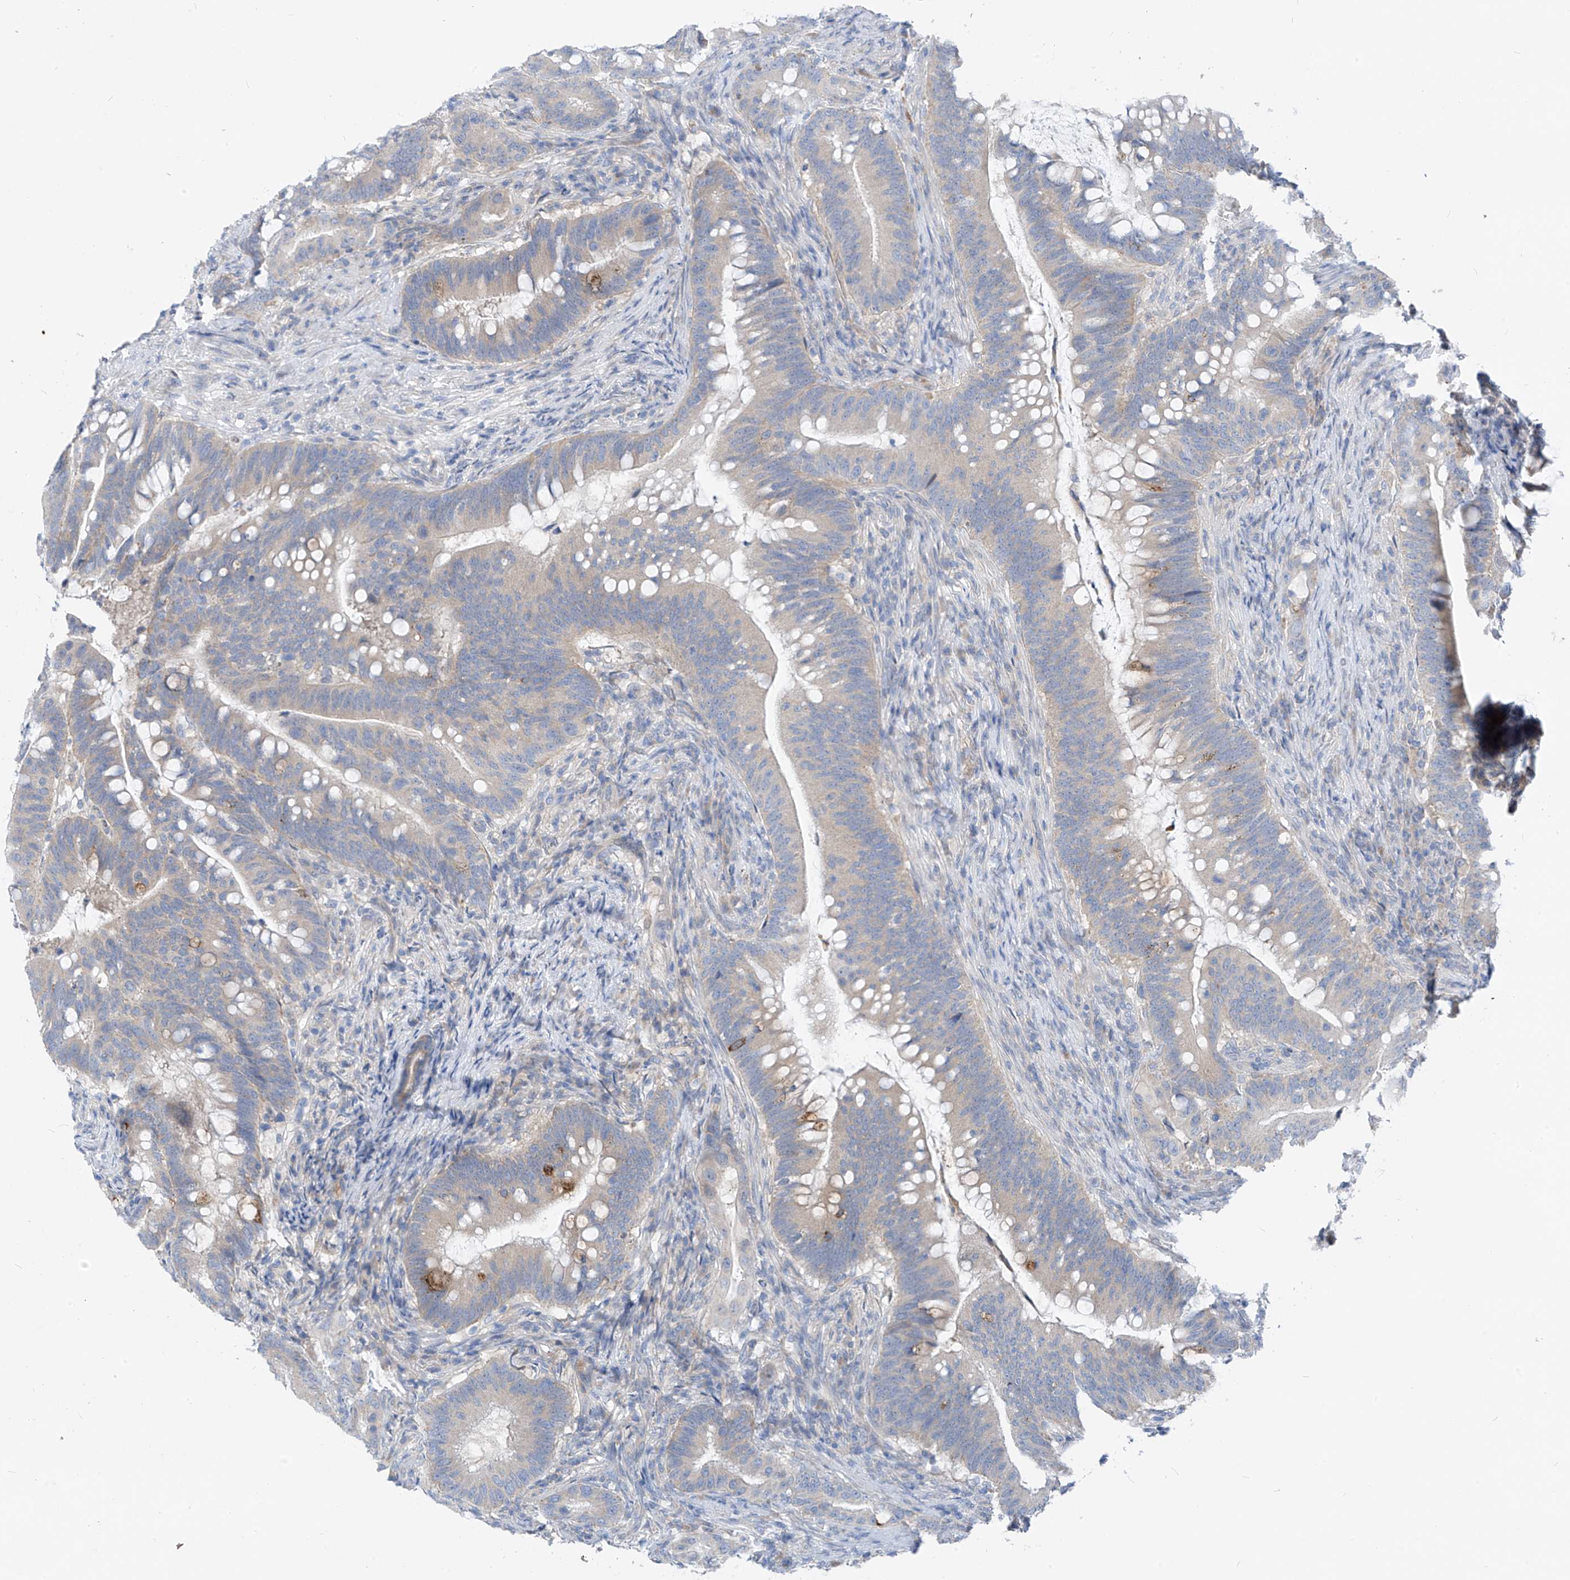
{"staining": {"intensity": "negative", "quantity": "none", "location": "none"}, "tissue": "colorectal cancer", "cell_type": "Tumor cells", "image_type": "cancer", "snomed": [{"axis": "morphology", "description": "Adenocarcinoma, NOS"}, {"axis": "topography", "description": "Colon"}], "caption": "IHC of colorectal adenocarcinoma displays no positivity in tumor cells. (Stains: DAB immunohistochemistry with hematoxylin counter stain, Microscopy: brightfield microscopy at high magnification).", "gene": "LDAH", "patient": {"sex": "female", "age": 66}}